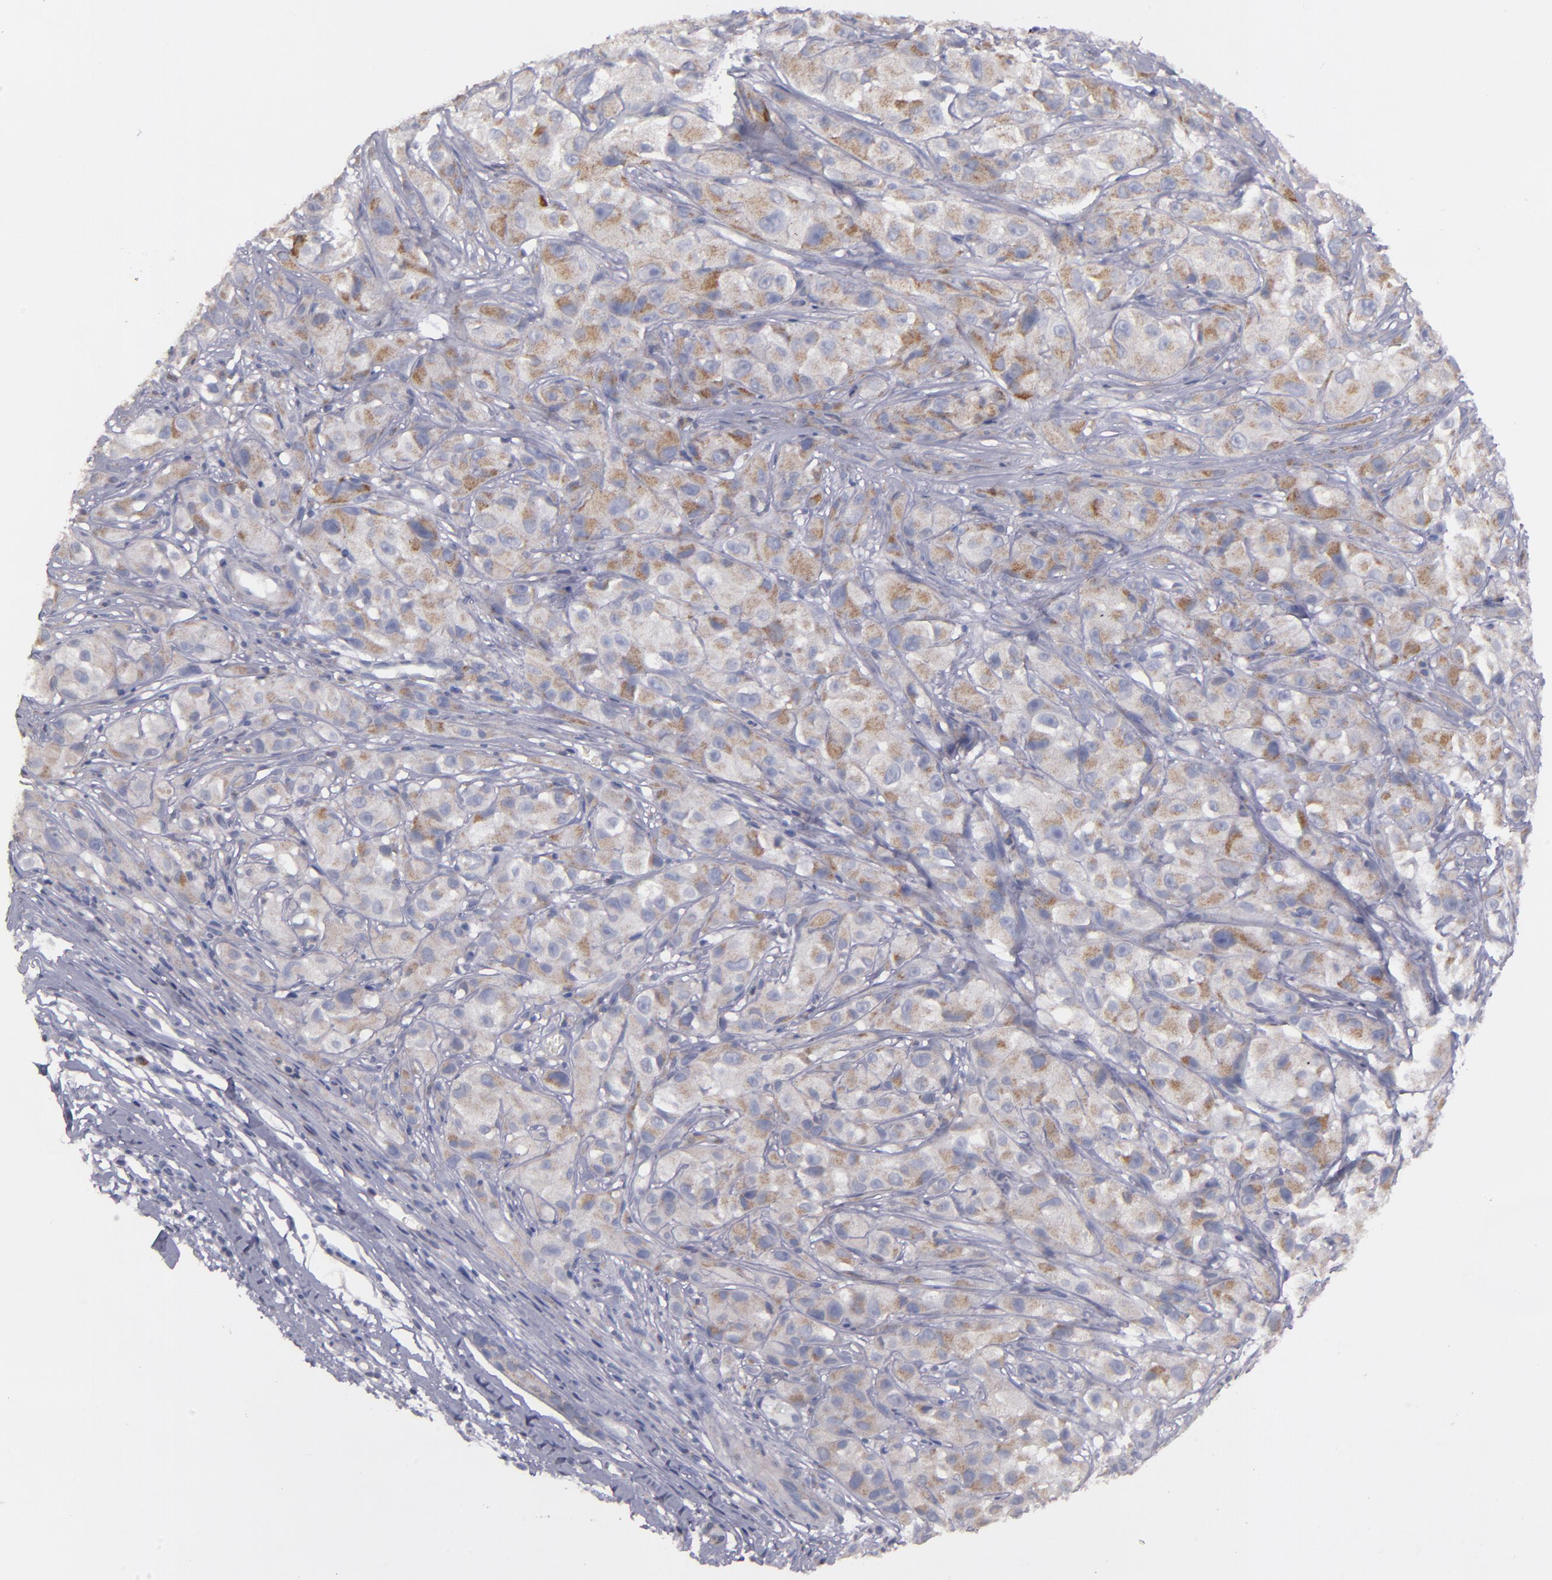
{"staining": {"intensity": "moderate", "quantity": "25%-75%", "location": "cytoplasmic/membranous"}, "tissue": "melanoma", "cell_type": "Tumor cells", "image_type": "cancer", "snomed": [{"axis": "morphology", "description": "Malignant melanoma, NOS"}, {"axis": "topography", "description": "Skin"}], "caption": "Malignant melanoma stained for a protein reveals moderate cytoplasmic/membranous positivity in tumor cells.", "gene": "CLTA", "patient": {"sex": "male", "age": 56}}